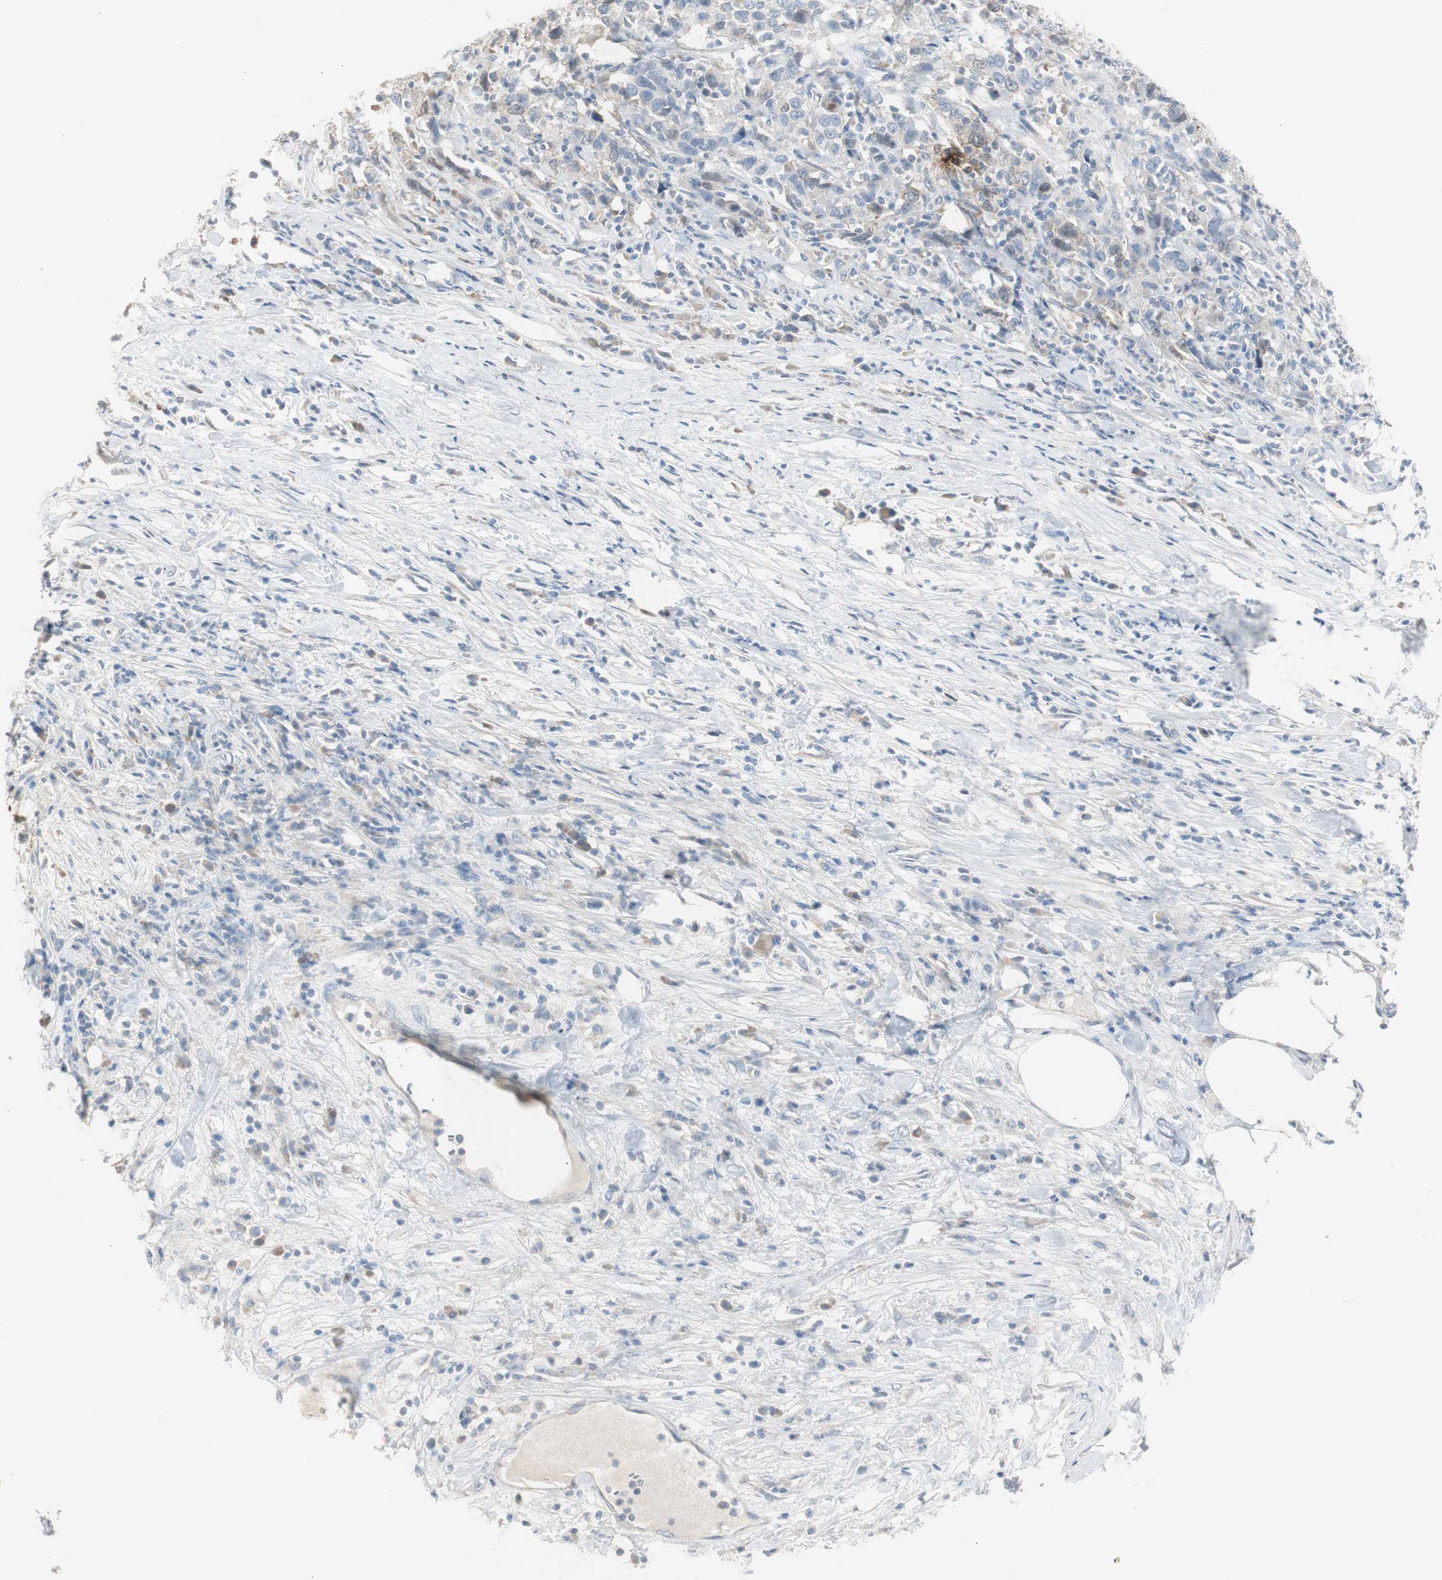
{"staining": {"intensity": "weak", "quantity": "<25%", "location": "cytoplasmic/membranous"}, "tissue": "urothelial cancer", "cell_type": "Tumor cells", "image_type": "cancer", "snomed": [{"axis": "morphology", "description": "Urothelial carcinoma, High grade"}, {"axis": "topography", "description": "Urinary bladder"}], "caption": "High magnification brightfield microscopy of urothelial cancer stained with DAB (3,3'-diaminobenzidine) (brown) and counterstained with hematoxylin (blue): tumor cells show no significant positivity.", "gene": "TK1", "patient": {"sex": "male", "age": 61}}